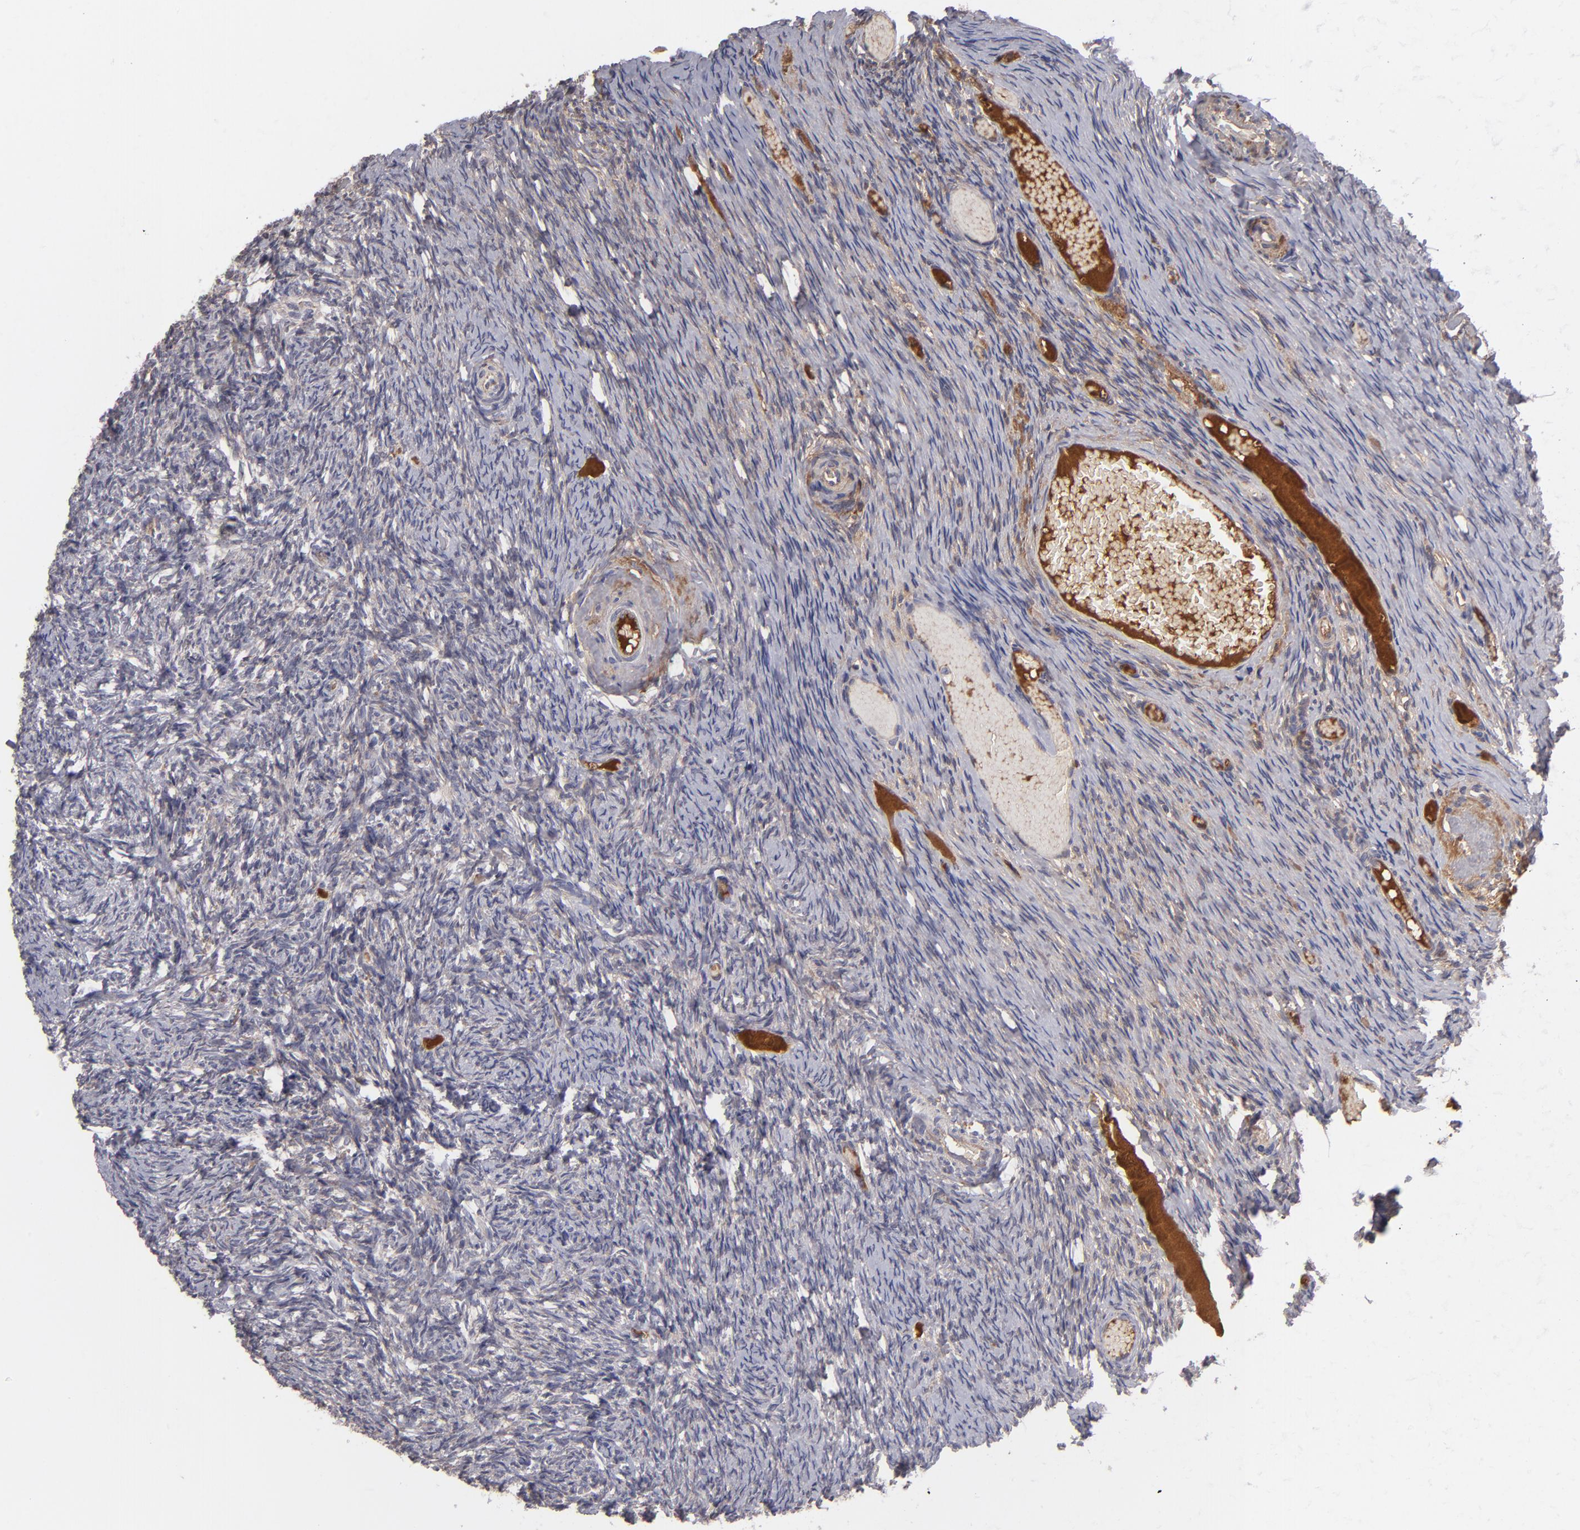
{"staining": {"intensity": "weak", "quantity": "25%-75%", "location": "cytoplasmic/membranous"}, "tissue": "ovary", "cell_type": "Follicle cells", "image_type": "normal", "snomed": [{"axis": "morphology", "description": "Normal tissue, NOS"}, {"axis": "topography", "description": "Ovary"}], "caption": "A brown stain labels weak cytoplasmic/membranous expression of a protein in follicle cells of benign ovary. (DAB (3,3'-diaminobenzidine) IHC, brown staining for protein, blue staining for nuclei).", "gene": "ITIH4", "patient": {"sex": "female", "age": 60}}